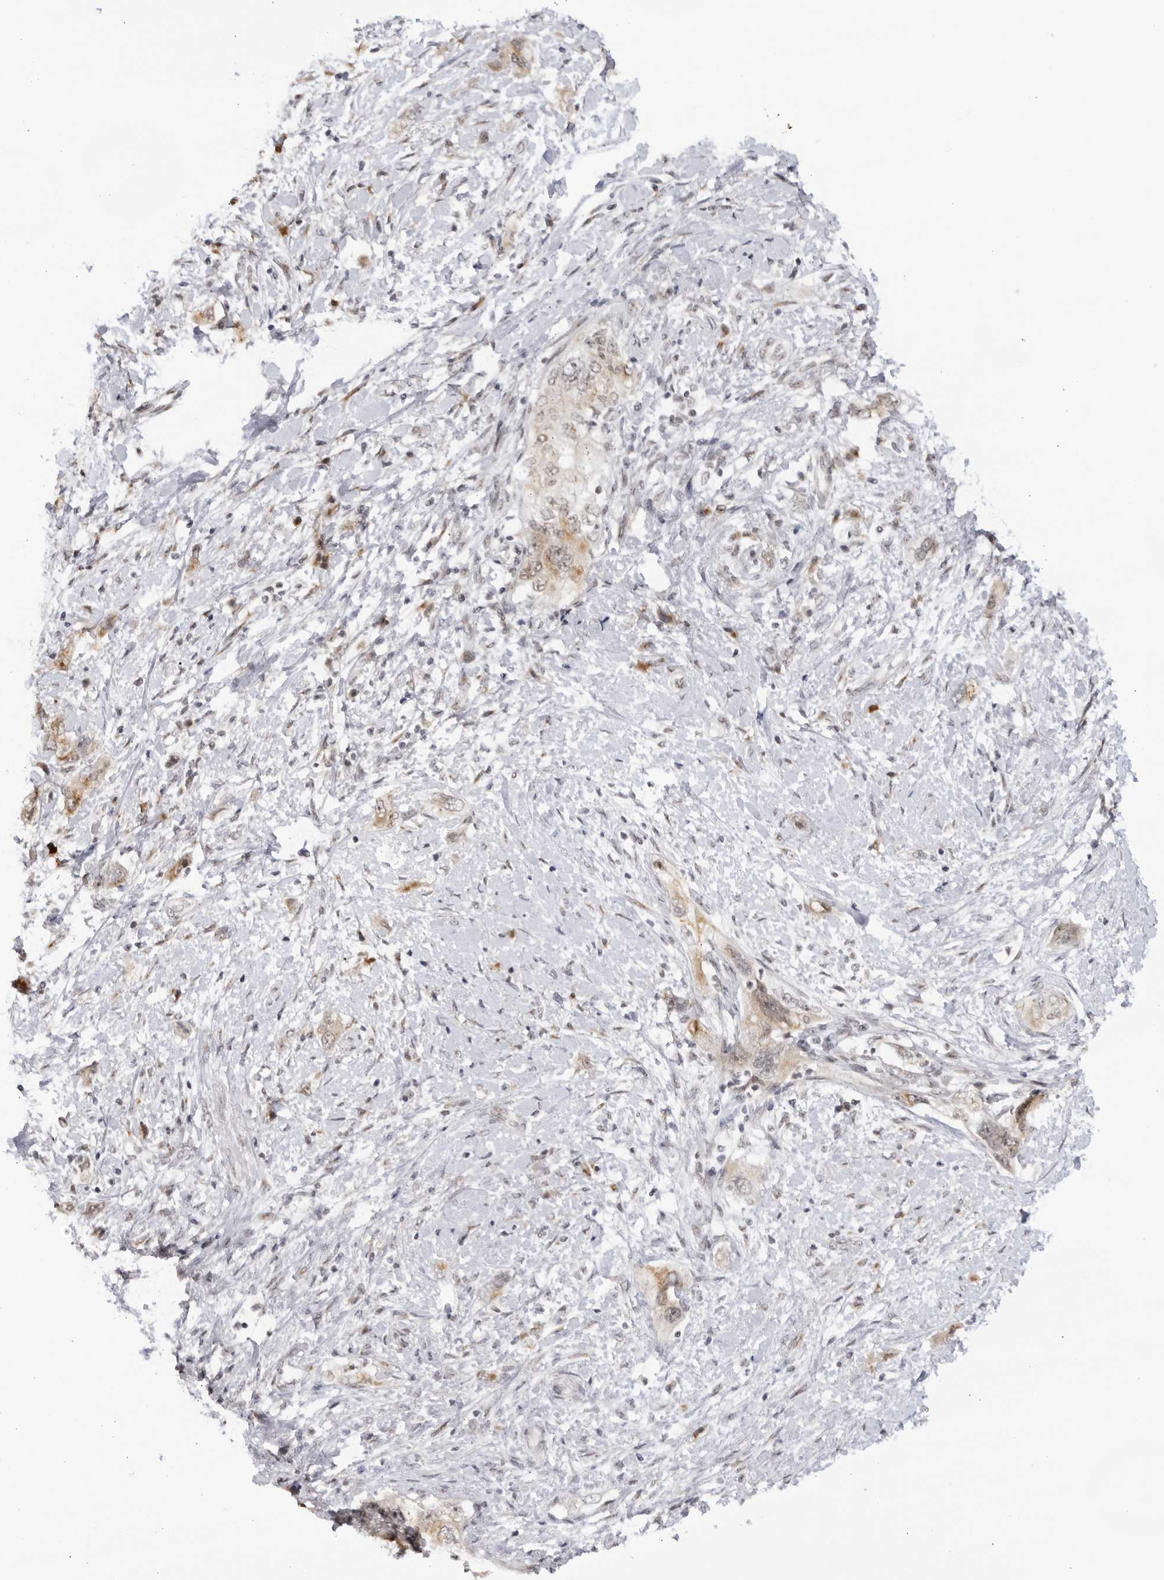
{"staining": {"intensity": "weak", "quantity": "<25%", "location": "cytoplasmic/membranous"}, "tissue": "pancreatic cancer", "cell_type": "Tumor cells", "image_type": "cancer", "snomed": [{"axis": "morphology", "description": "Adenocarcinoma, NOS"}, {"axis": "topography", "description": "Pancreas"}], "caption": "DAB immunohistochemical staining of adenocarcinoma (pancreatic) displays no significant expression in tumor cells.", "gene": "RASGEF1C", "patient": {"sex": "female", "age": 73}}